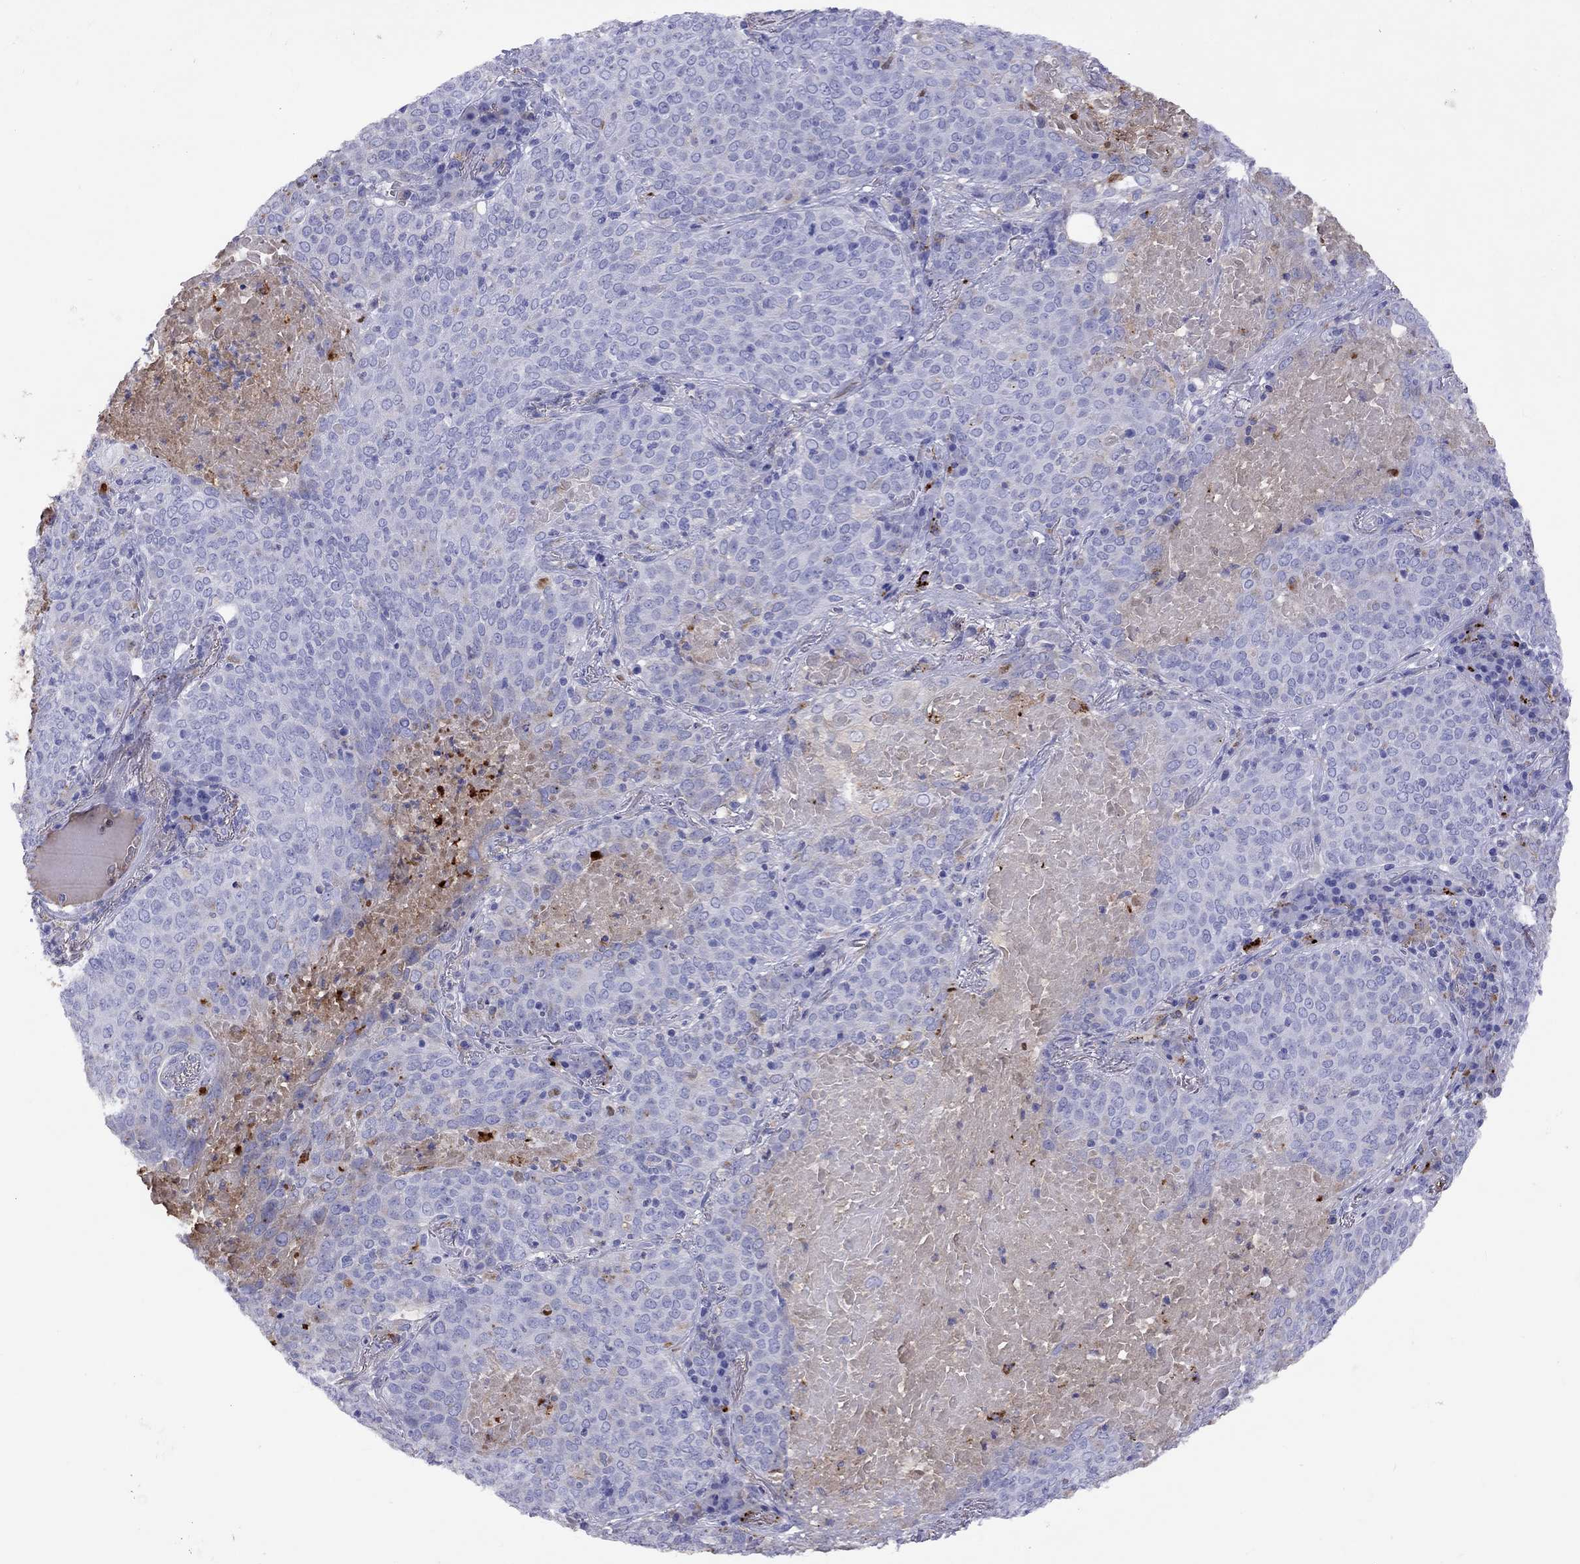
{"staining": {"intensity": "negative", "quantity": "none", "location": "none"}, "tissue": "lung cancer", "cell_type": "Tumor cells", "image_type": "cancer", "snomed": [{"axis": "morphology", "description": "Squamous cell carcinoma, NOS"}, {"axis": "topography", "description": "Lung"}], "caption": "Immunohistochemistry (IHC) photomicrograph of lung squamous cell carcinoma stained for a protein (brown), which exhibits no expression in tumor cells.", "gene": "SERPINA3", "patient": {"sex": "male", "age": 82}}